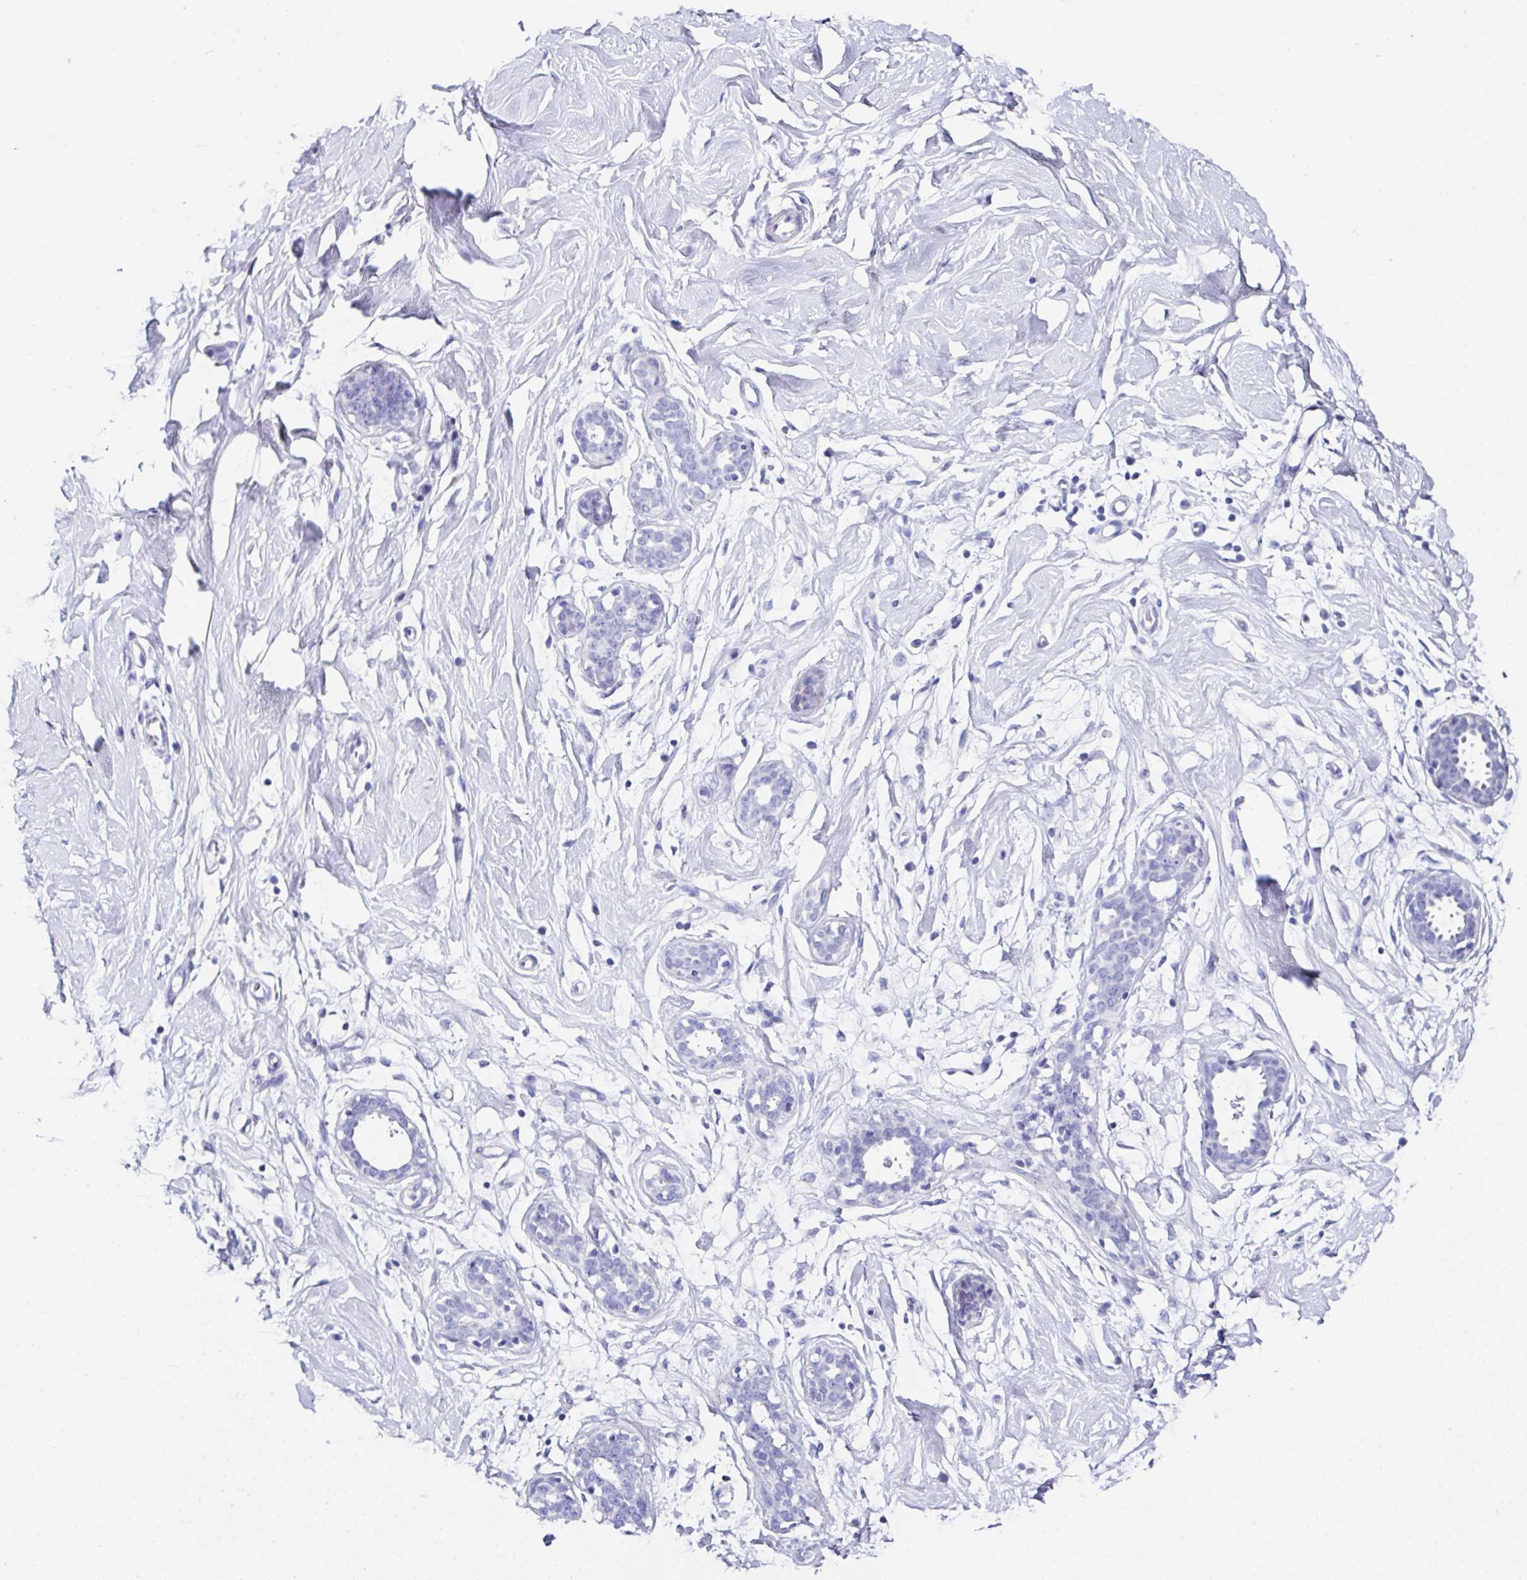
{"staining": {"intensity": "negative", "quantity": "none", "location": "none"}, "tissue": "breast", "cell_type": "Adipocytes", "image_type": "normal", "snomed": [{"axis": "morphology", "description": "Normal tissue, NOS"}, {"axis": "topography", "description": "Breast"}], "caption": "Photomicrograph shows no significant protein positivity in adipocytes of benign breast. (Stains: DAB immunohistochemistry with hematoxylin counter stain, Microscopy: brightfield microscopy at high magnification).", "gene": "UGT3A1", "patient": {"sex": "female", "age": 27}}